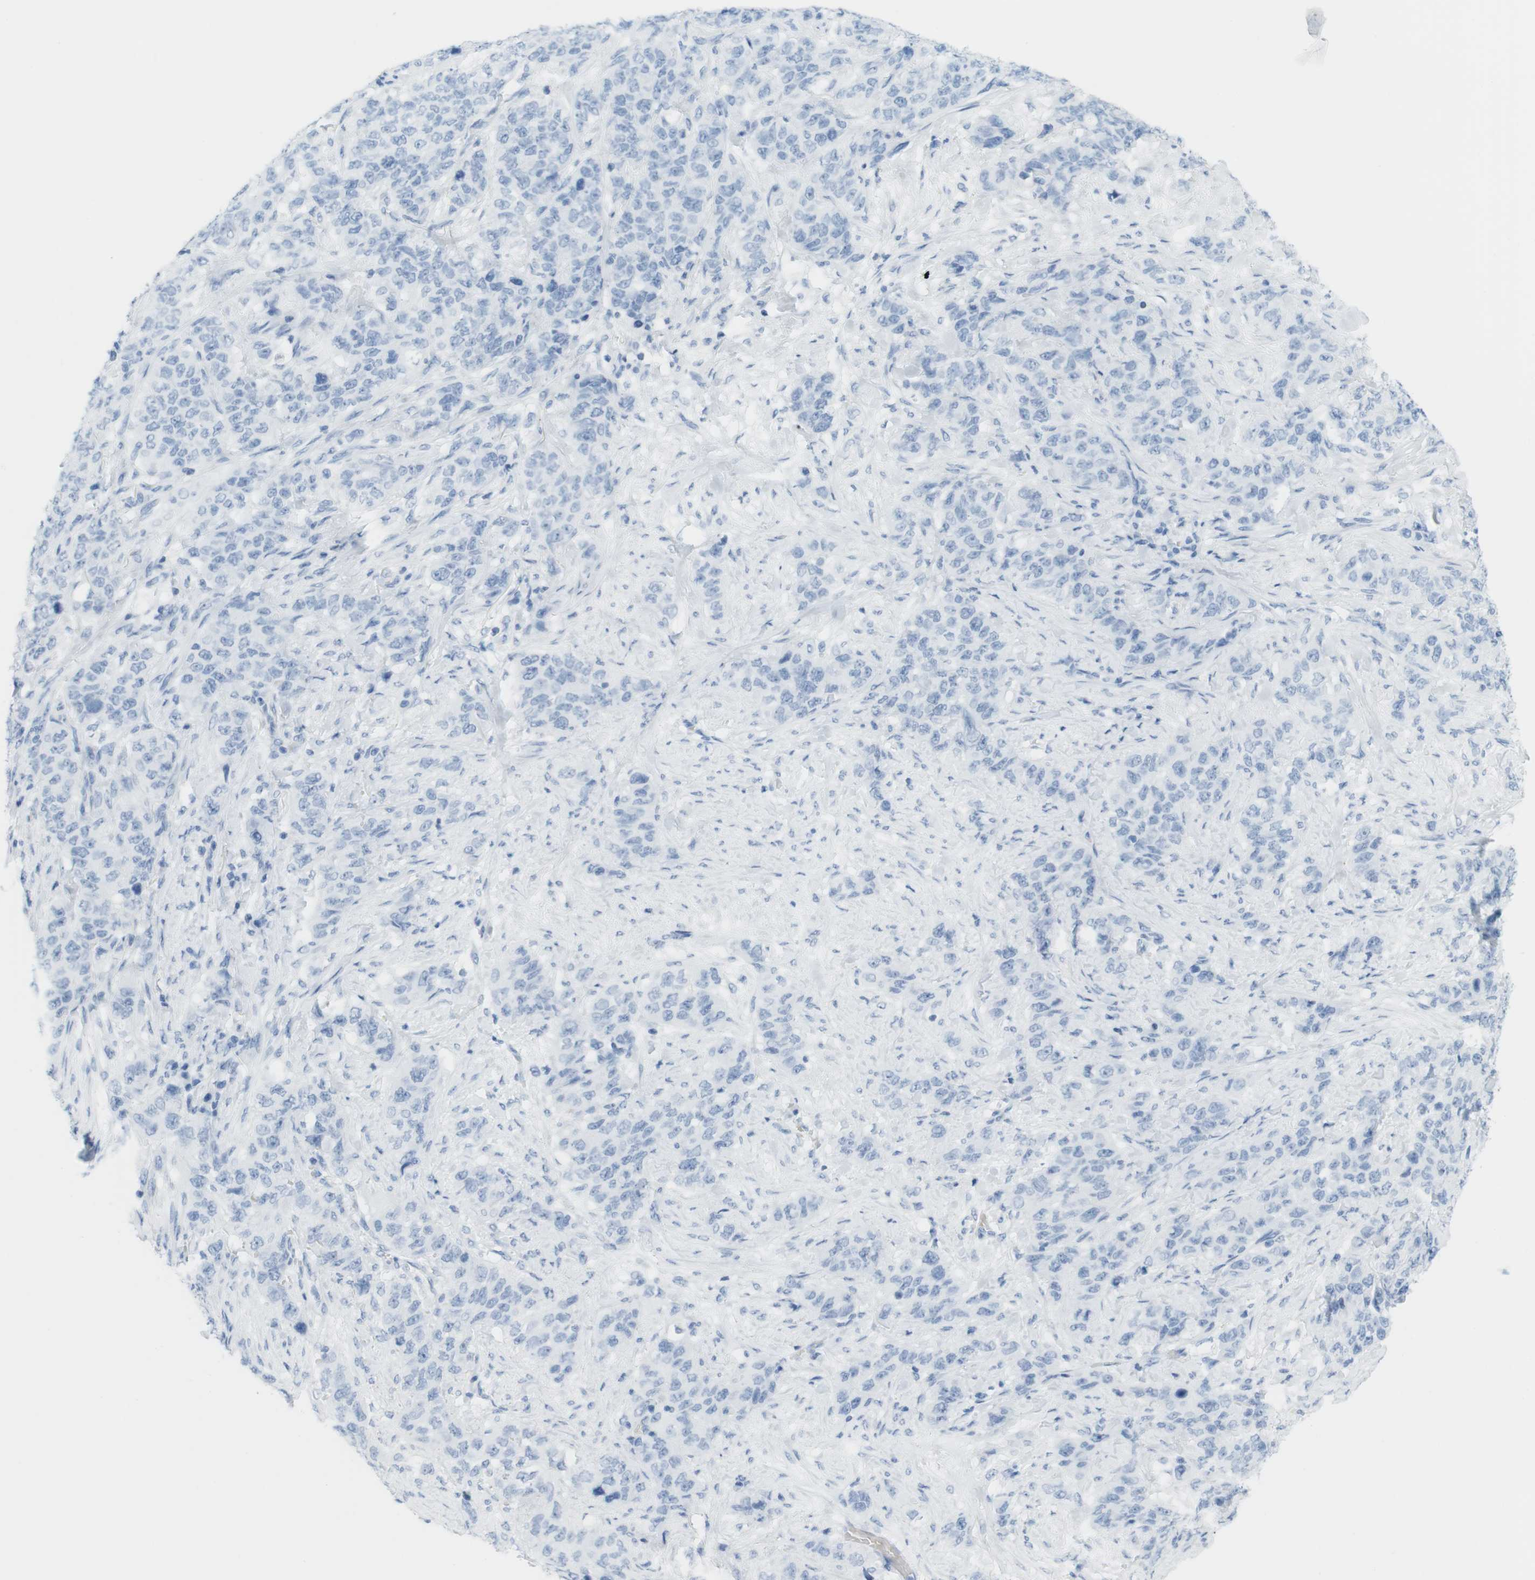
{"staining": {"intensity": "negative", "quantity": "none", "location": "none"}, "tissue": "stomach cancer", "cell_type": "Tumor cells", "image_type": "cancer", "snomed": [{"axis": "morphology", "description": "Adenocarcinoma, NOS"}, {"axis": "topography", "description": "Stomach"}], "caption": "Tumor cells show no significant expression in stomach cancer (adenocarcinoma).", "gene": "TNNT2", "patient": {"sex": "male", "age": 48}}